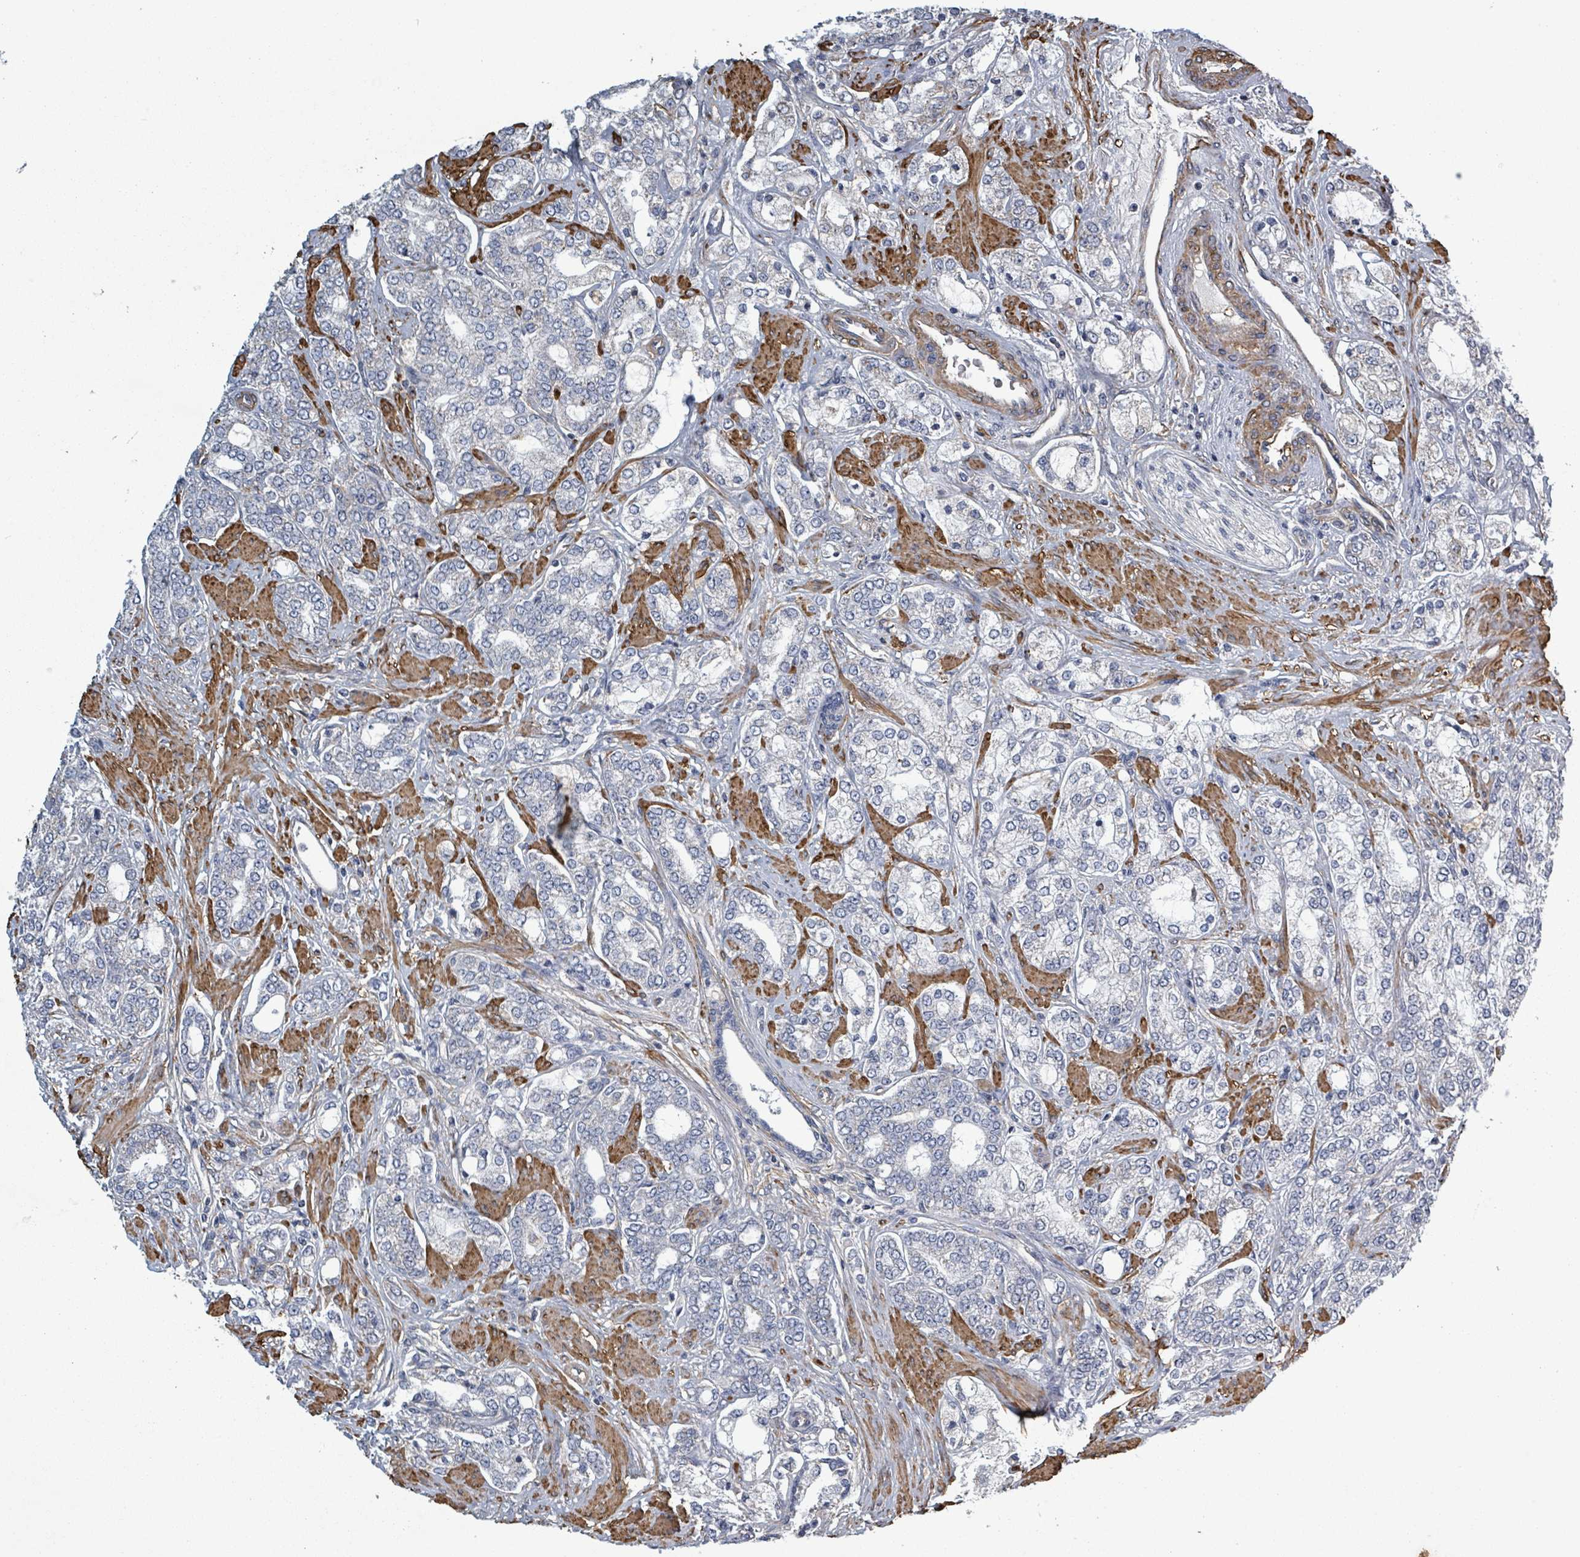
{"staining": {"intensity": "negative", "quantity": "none", "location": "none"}, "tissue": "prostate cancer", "cell_type": "Tumor cells", "image_type": "cancer", "snomed": [{"axis": "morphology", "description": "Adenocarcinoma, High grade"}, {"axis": "topography", "description": "Prostate"}], "caption": "High power microscopy image of an immunohistochemistry (IHC) photomicrograph of adenocarcinoma (high-grade) (prostate), revealing no significant expression in tumor cells.", "gene": "ADCK1", "patient": {"sex": "male", "age": 64}}